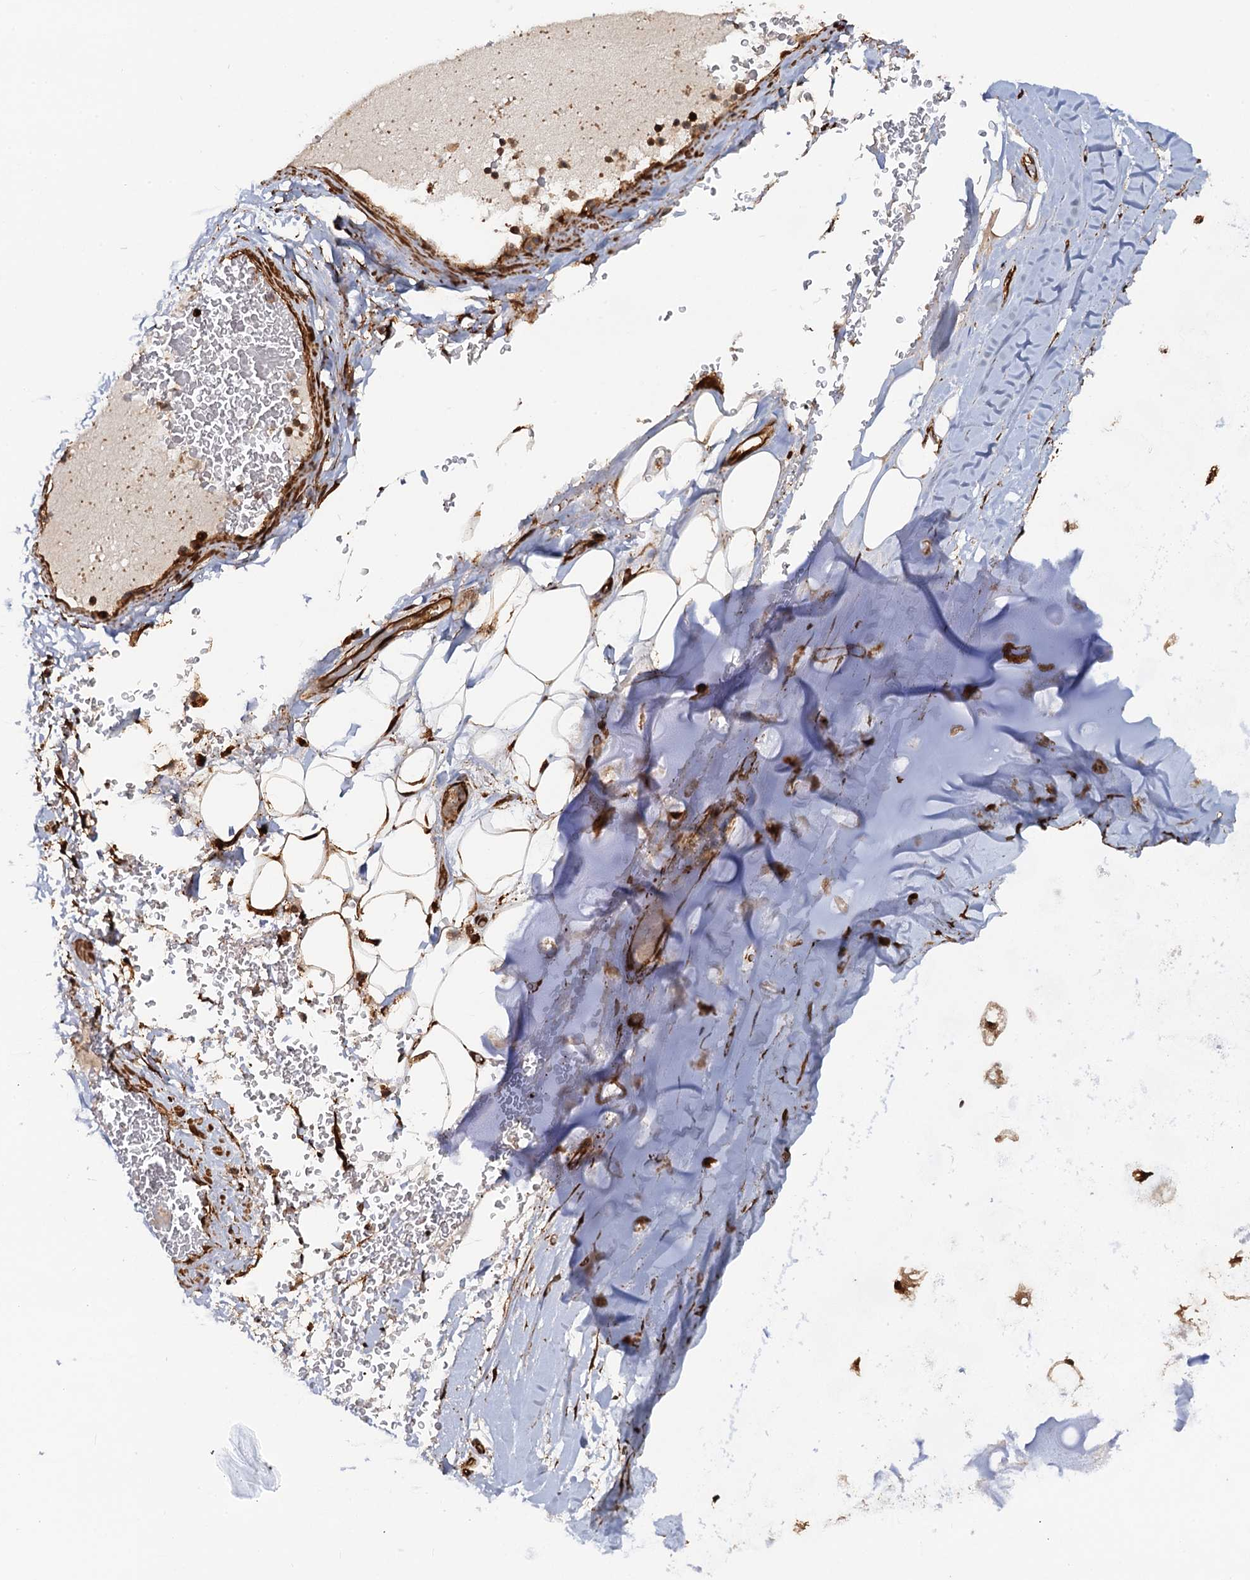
{"staining": {"intensity": "strong", "quantity": "25%-75%", "location": "cytoplasmic/membranous"}, "tissue": "adipose tissue", "cell_type": "Adipocytes", "image_type": "normal", "snomed": [{"axis": "morphology", "description": "Normal tissue, NOS"}, {"axis": "topography", "description": "Bronchus"}], "caption": "Benign adipose tissue displays strong cytoplasmic/membranous positivity in about 25%-75% of adipocytes.", "gene": "SNRNP25", "patient": {"sex": "male", "age": 66}}